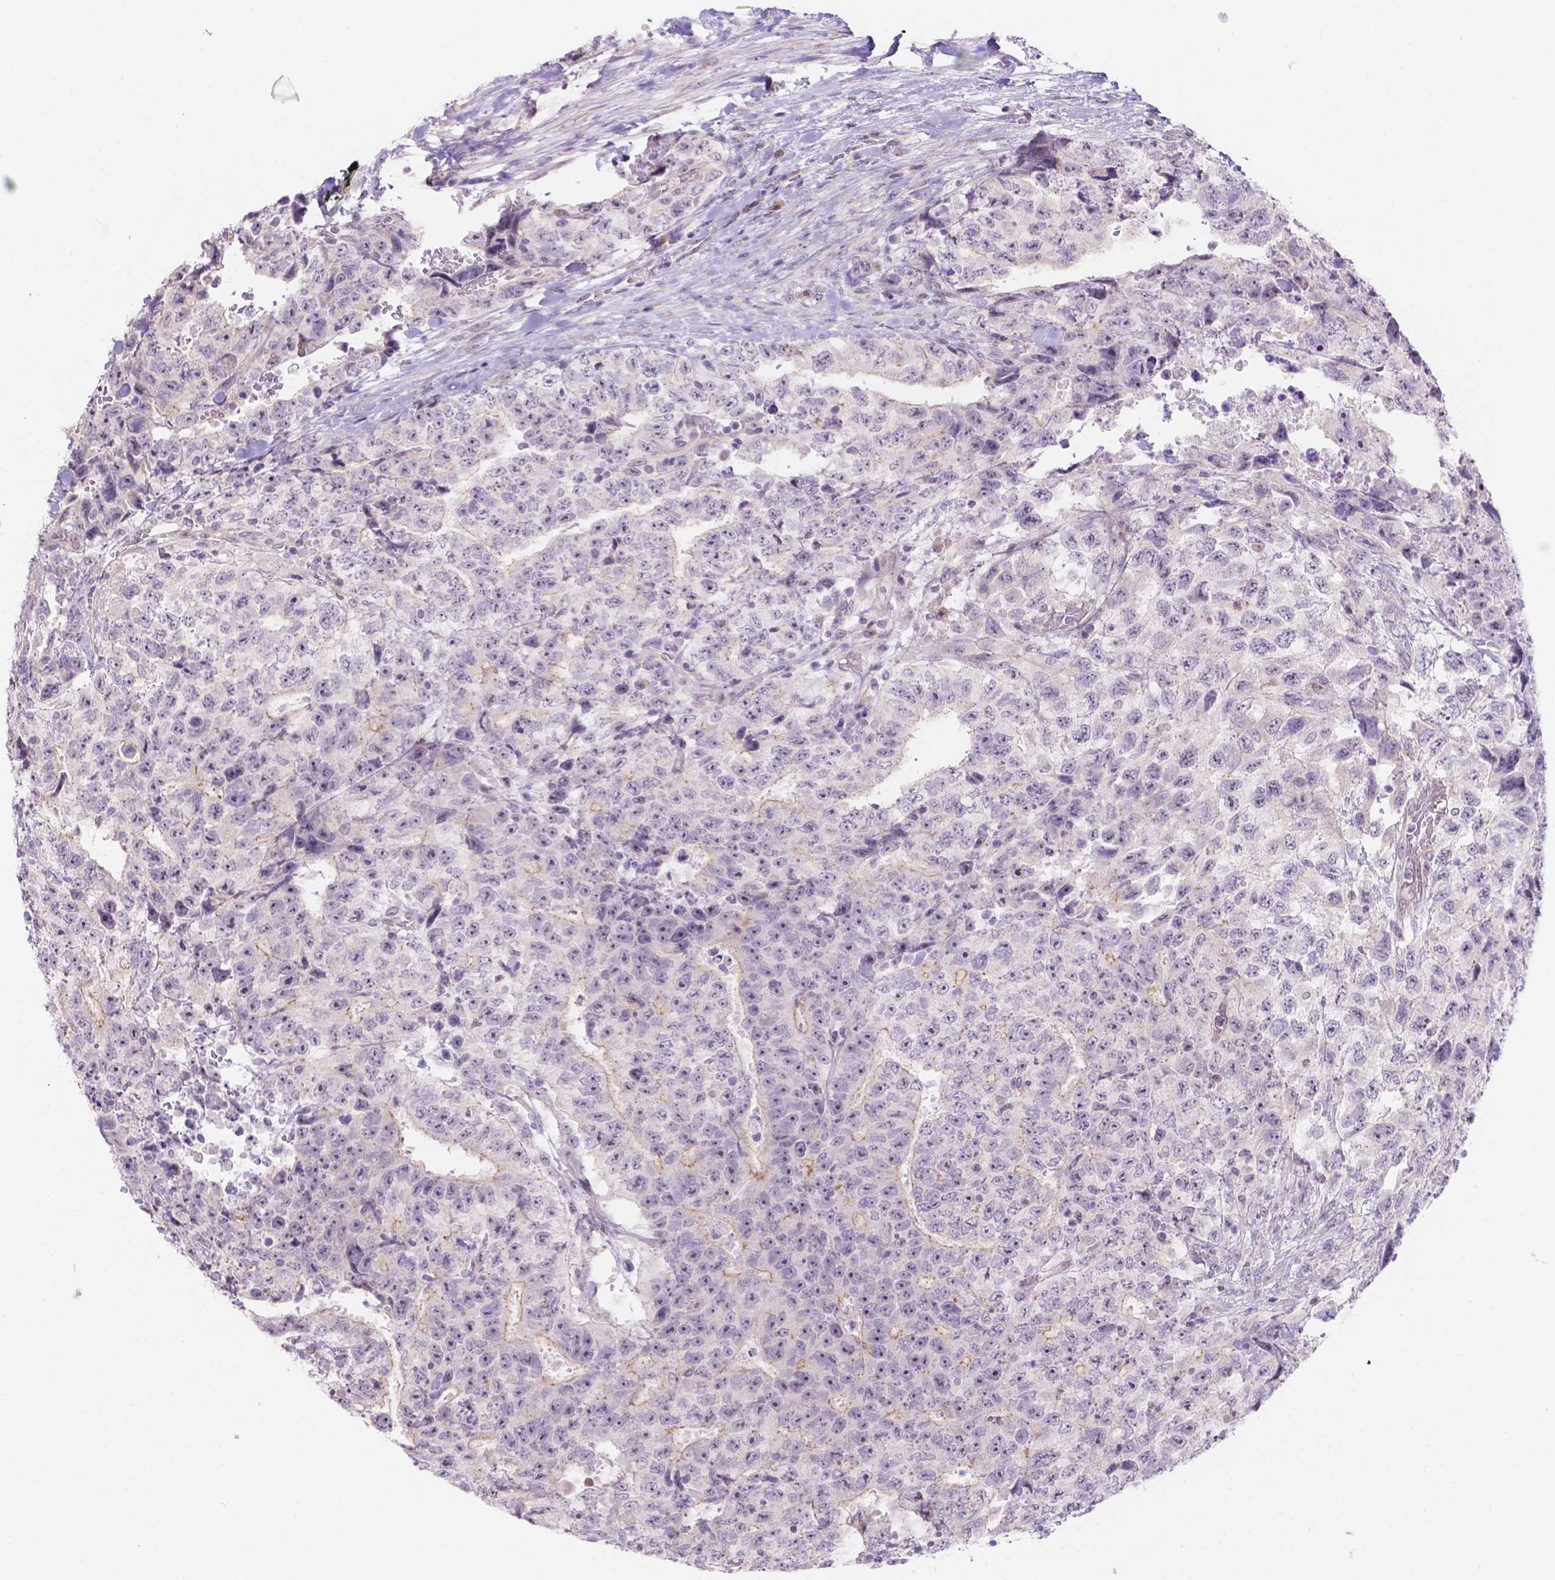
{"staining": {"intensity": "negative", "quantity": "none", "location": "none"}, "tissue": "testis cancer", "cell_type": "Tumor cells", "image_type": "cancer", "snomed": [{"axis": "morphology", "description": "Carcinoma, Embryonal, NOS"}, {"axis": "topography", "description": "Testis"}], "caption": "The photomicrograph demonstrates no staining of tumor cells in testis cancer (embryonal carcinoma). Nuclei are stained in blue.", "gene": "CD96", "patient": {"sex": "male", "age": 24}}